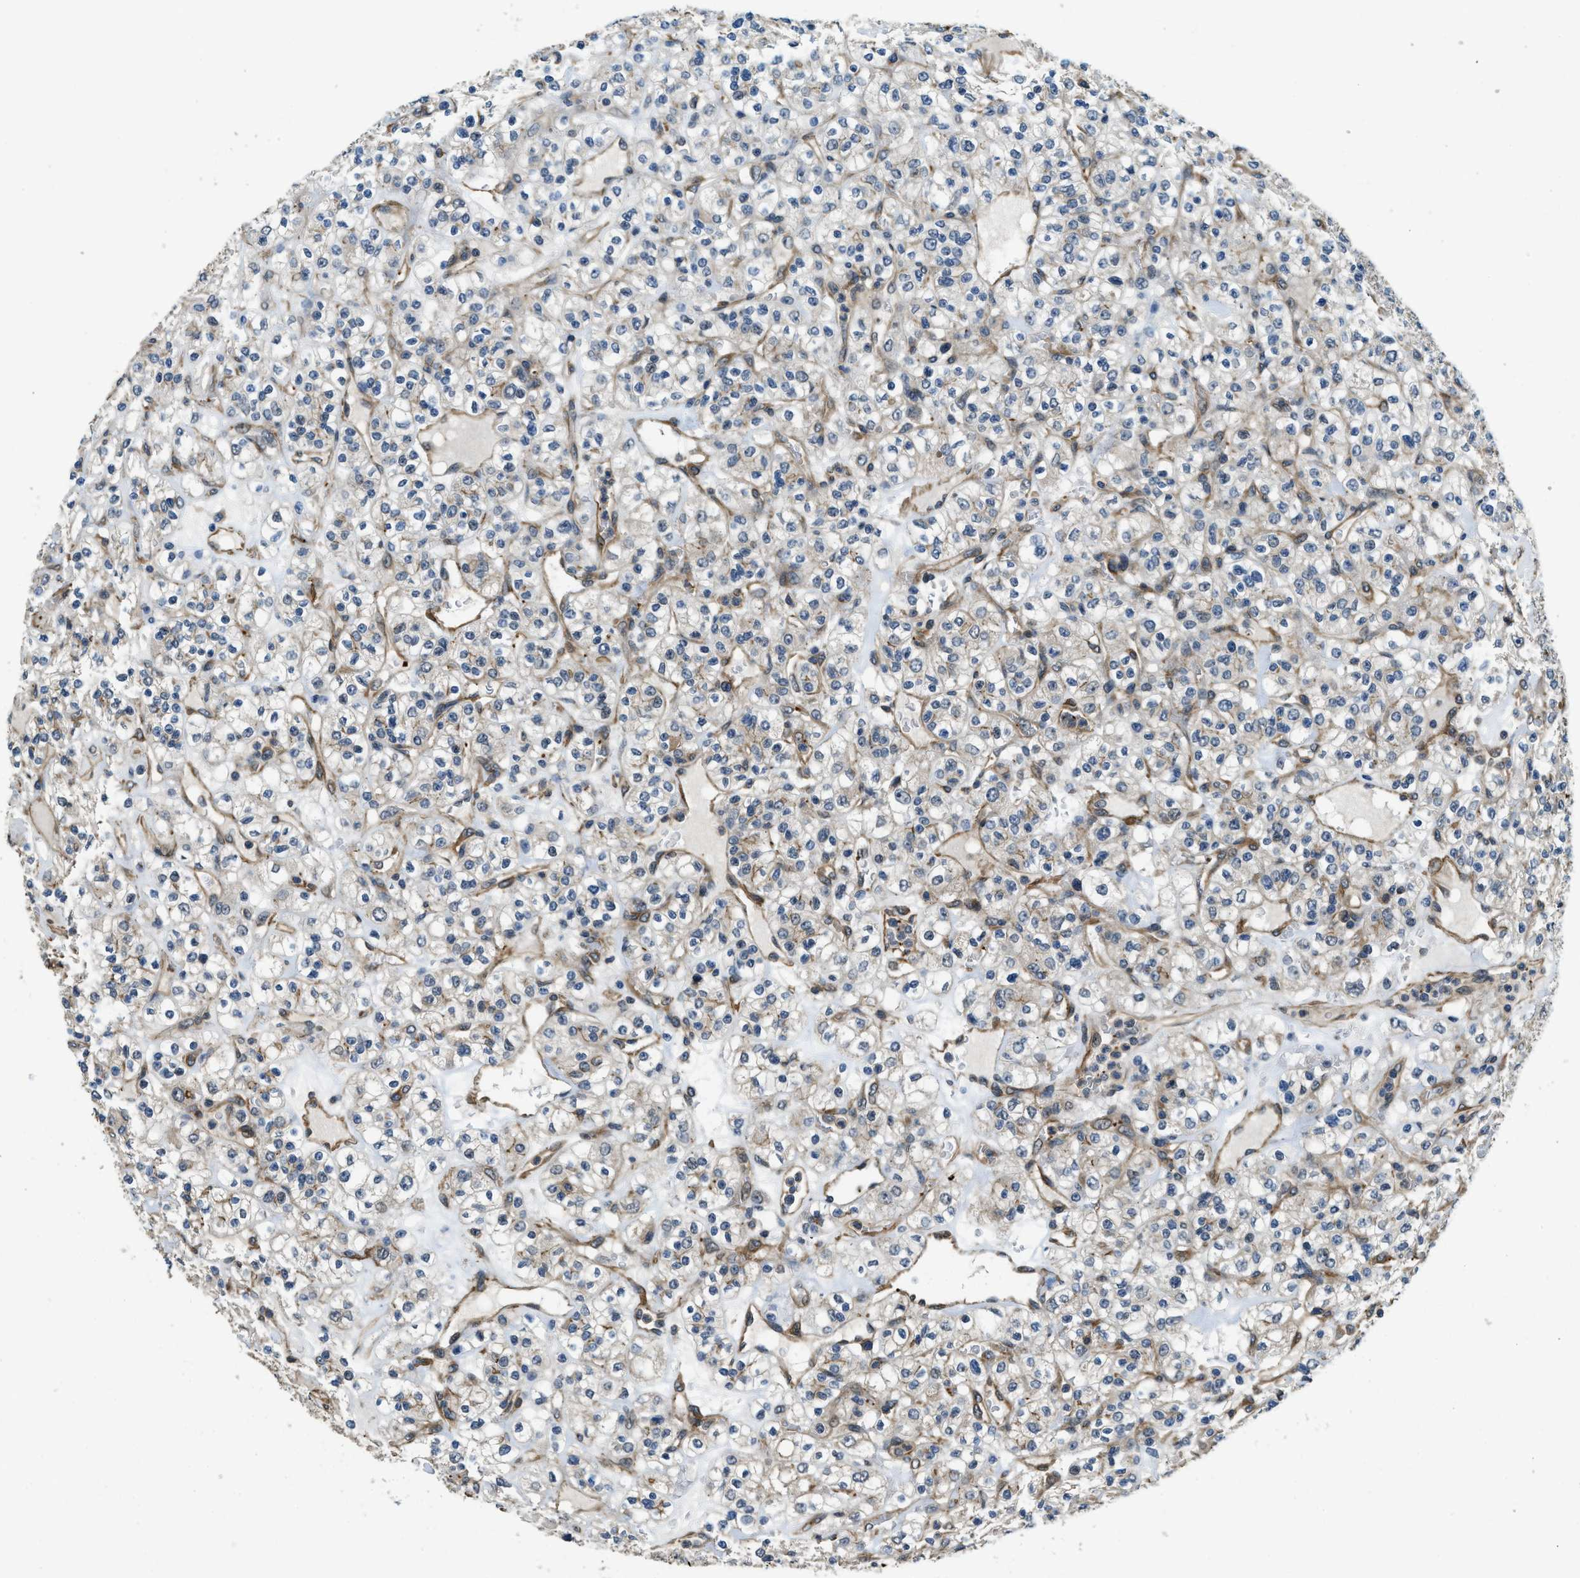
{"staining": {"intensity": "negative", "quantity": "none", "location": "none"}, "tissue": "renal cancer", "cell_type": "Tumor cells", "image_type": "cancer", "snomed": [{"axis": "morphology", "description": "Normal tissue, NOS"}, {"axis": "morphology", "description": "Adenocarcinoma, NOS"}, {"axis": "topography", "description": "Kidney"}], "caption": "A high-resolution micrograph shows IHC staining of renal cancer, which reveals no significant staining in tumor cells.", "gene": "CGN", "patient": {"sex": "female", "age": 72}}